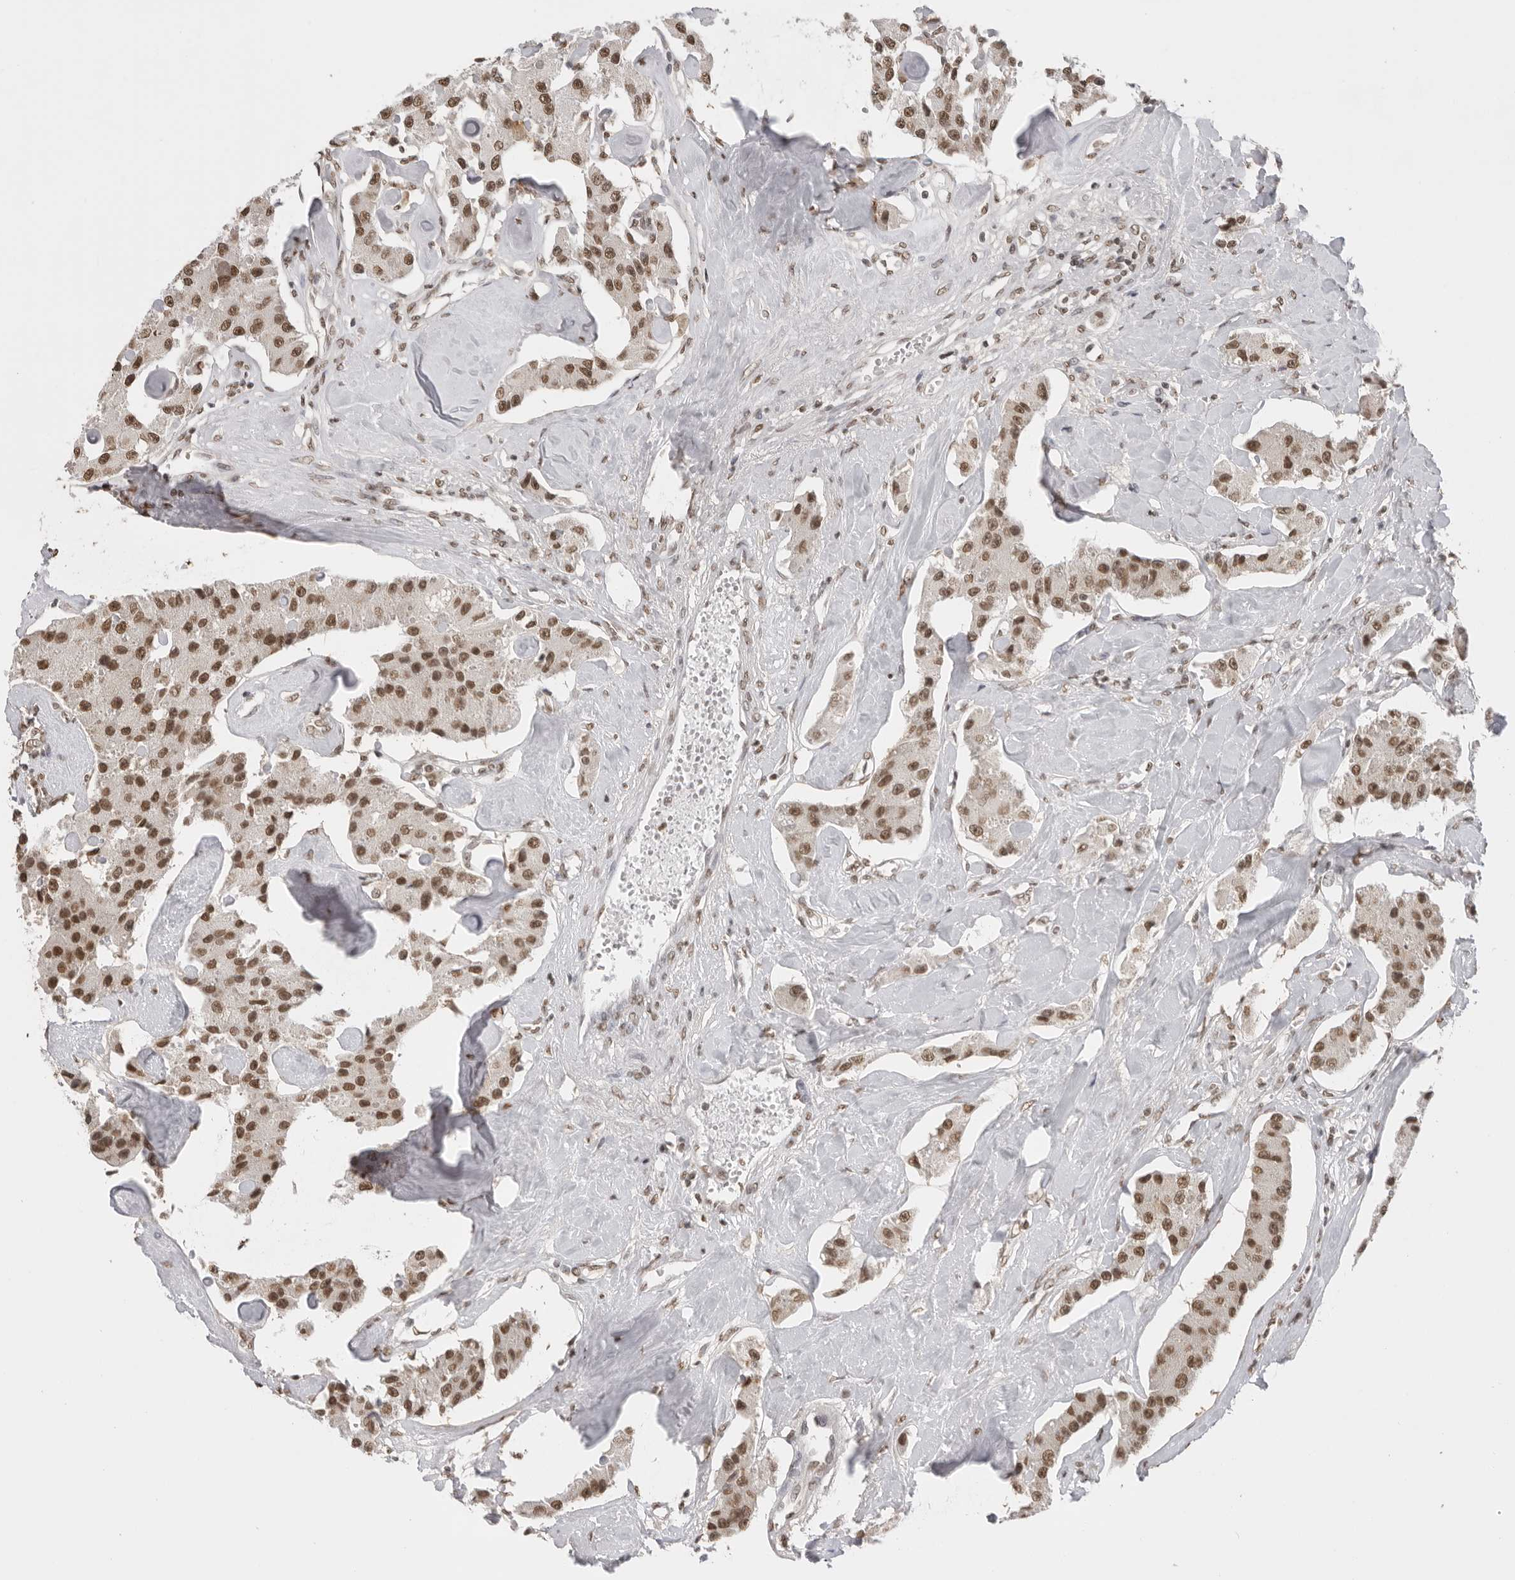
{"staining": {"intensity": "strong", "quantity": ">75%", "location": "cytoplasmic/membranous,nuclear"}, "tissue": "carcinoid", "cell_type": "Tumor cells", "image_type": "cancer", "snomed": [{"axis": "morphology", "description": "Carcinoid, malignant, NOS"}, {"axis": "topography", "description": "Pancreas"}], "caption": "Malignant carcinoid stained for a protein shows strong cytoplasmic/membranous and nuclear positivity in tumor cells.", "gene": "RPA2", "patient": {"sex": "male", "age": 41}}